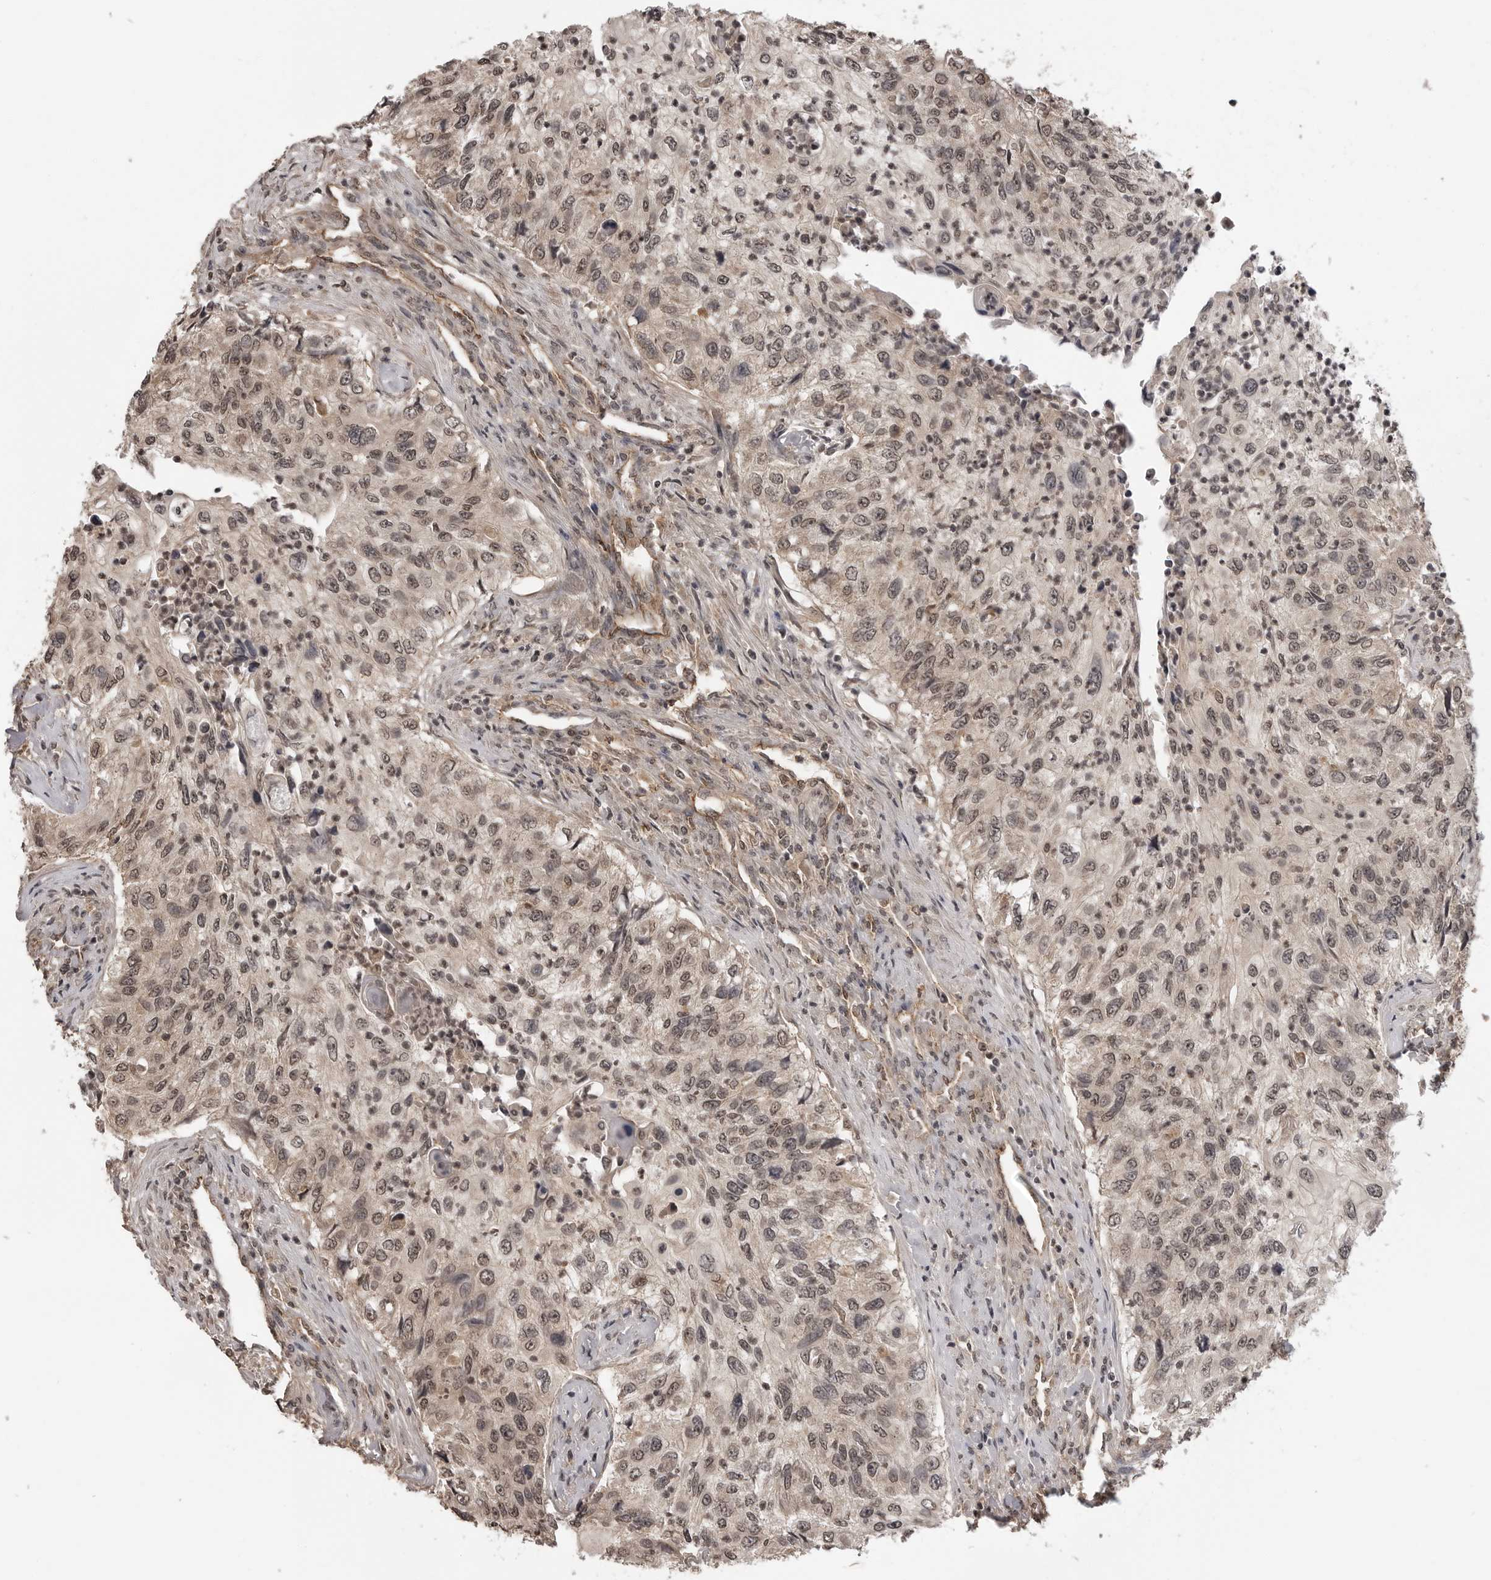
{"staining": {"intensity": "weak", "quantity": ">75%", "location": "nuclear"}, "tissue": "urothelial cancer", "cell_type": "Tumor cells", "image_type": "cancer", "snomed": [{"axis": "morphology", "description": "Urothelial carcinoma, High grade"}, {"axis": "topography", "description": "Urinary bladder"}], "caption": "Protein staining of high-grade urothelial carcinoma tissue reveals weak nuclear positivity in approximately >75% of tumor cells. The staining was performed using DAB (3,3'-diaminobenzidine), with brown indicating positive protein expression. Nuclei are stained blue with hematoxylin.", "gene": "IL24", "patient": {"sex": "female", "age": 60}}